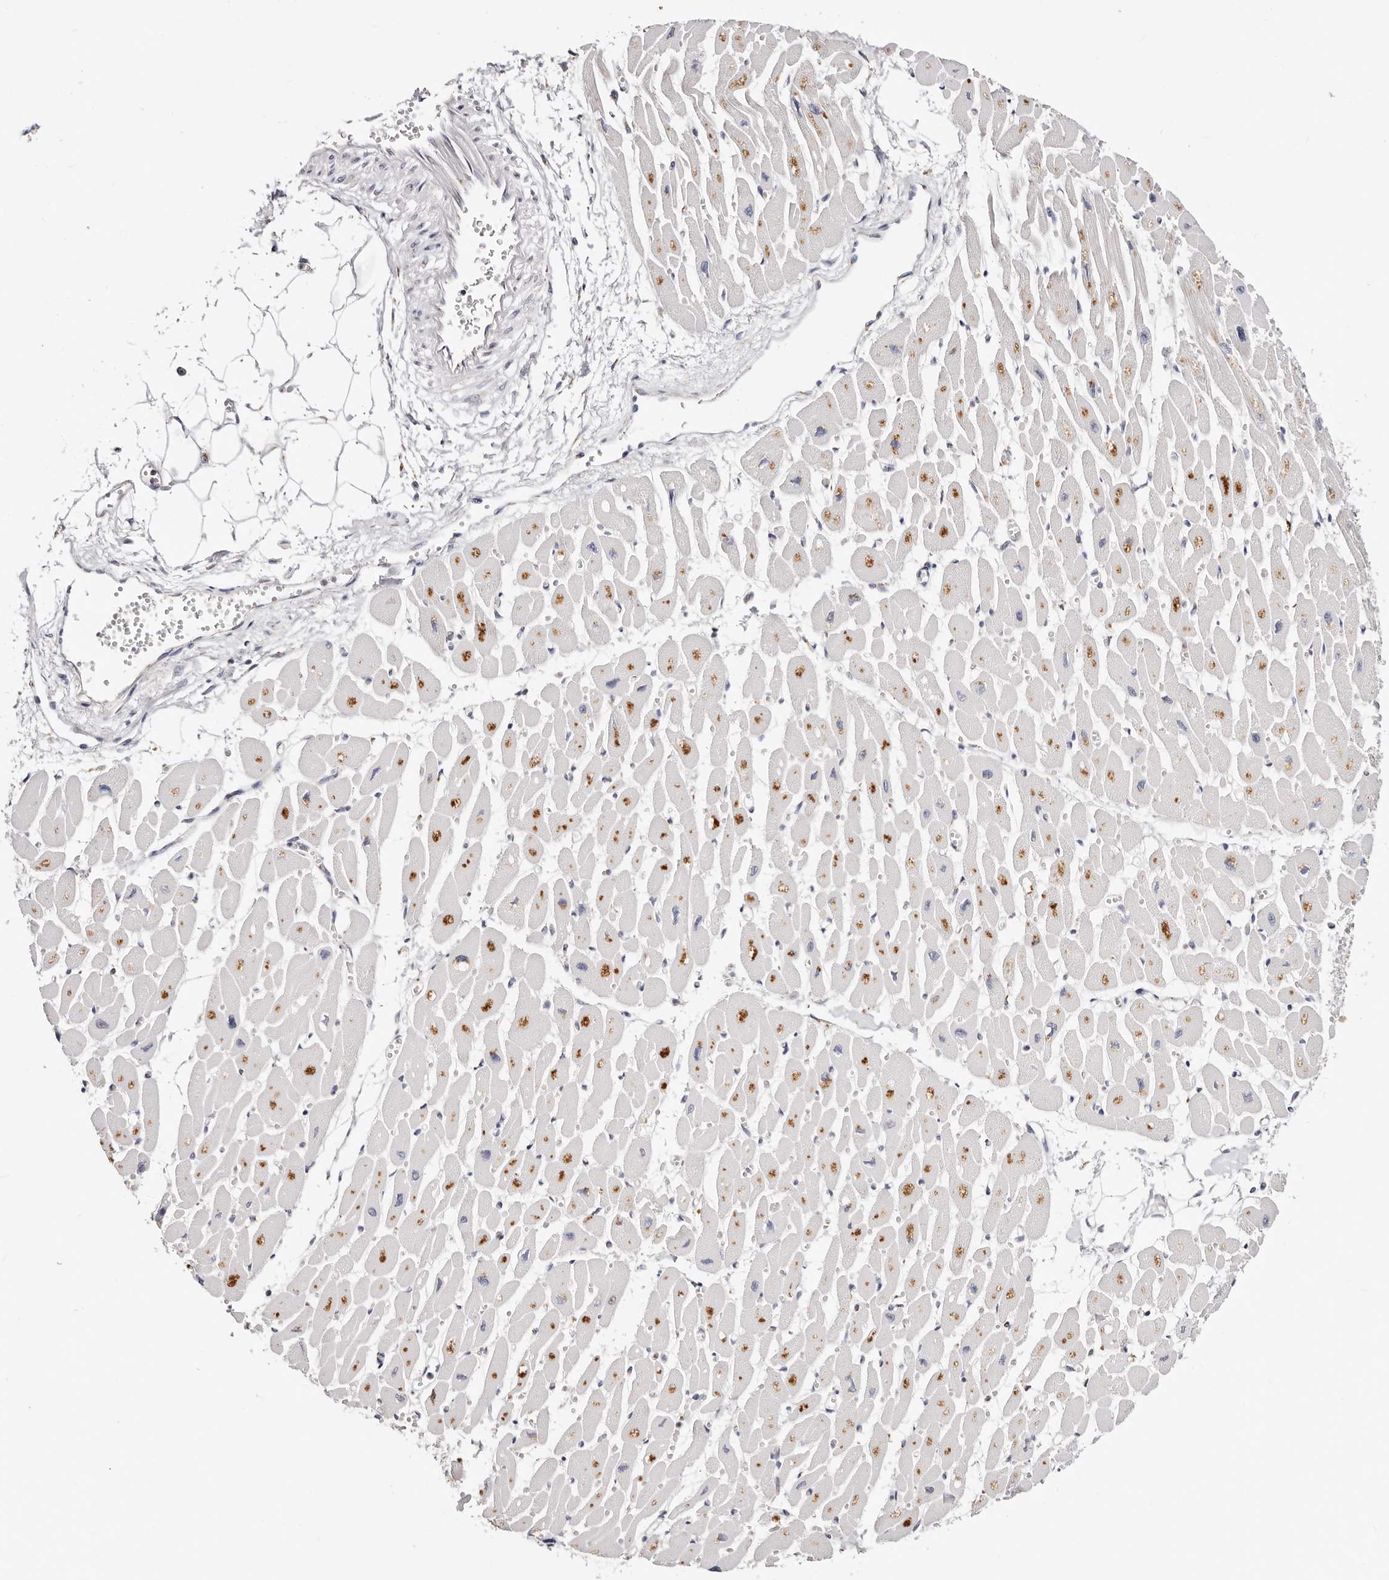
{"staining": {"intensity": "moderate", "quantity": ">75%", "location": "cytoplasmic/membranous"}, "tissue": "heart muscle", "cell_type": "Cardiomyocytes", "image_type": "normal", "snomed": [{"axis": "morphology", "description": "Normal tissue, NOS"}, {"axis": "topography", "description": "Heart"}], "caption": "Protein staining exhibits moderate cytoplasmic/membranous staining in approximately >75% of cardiomyocytes in normal heart muscle. The staining is performed using DAB brown chromogen to label protein expression. The nuclei are counter-stained blue using hematoxylin.", "gene": "VIPAS39", "patient": {"sex": "female", "age": 54}}